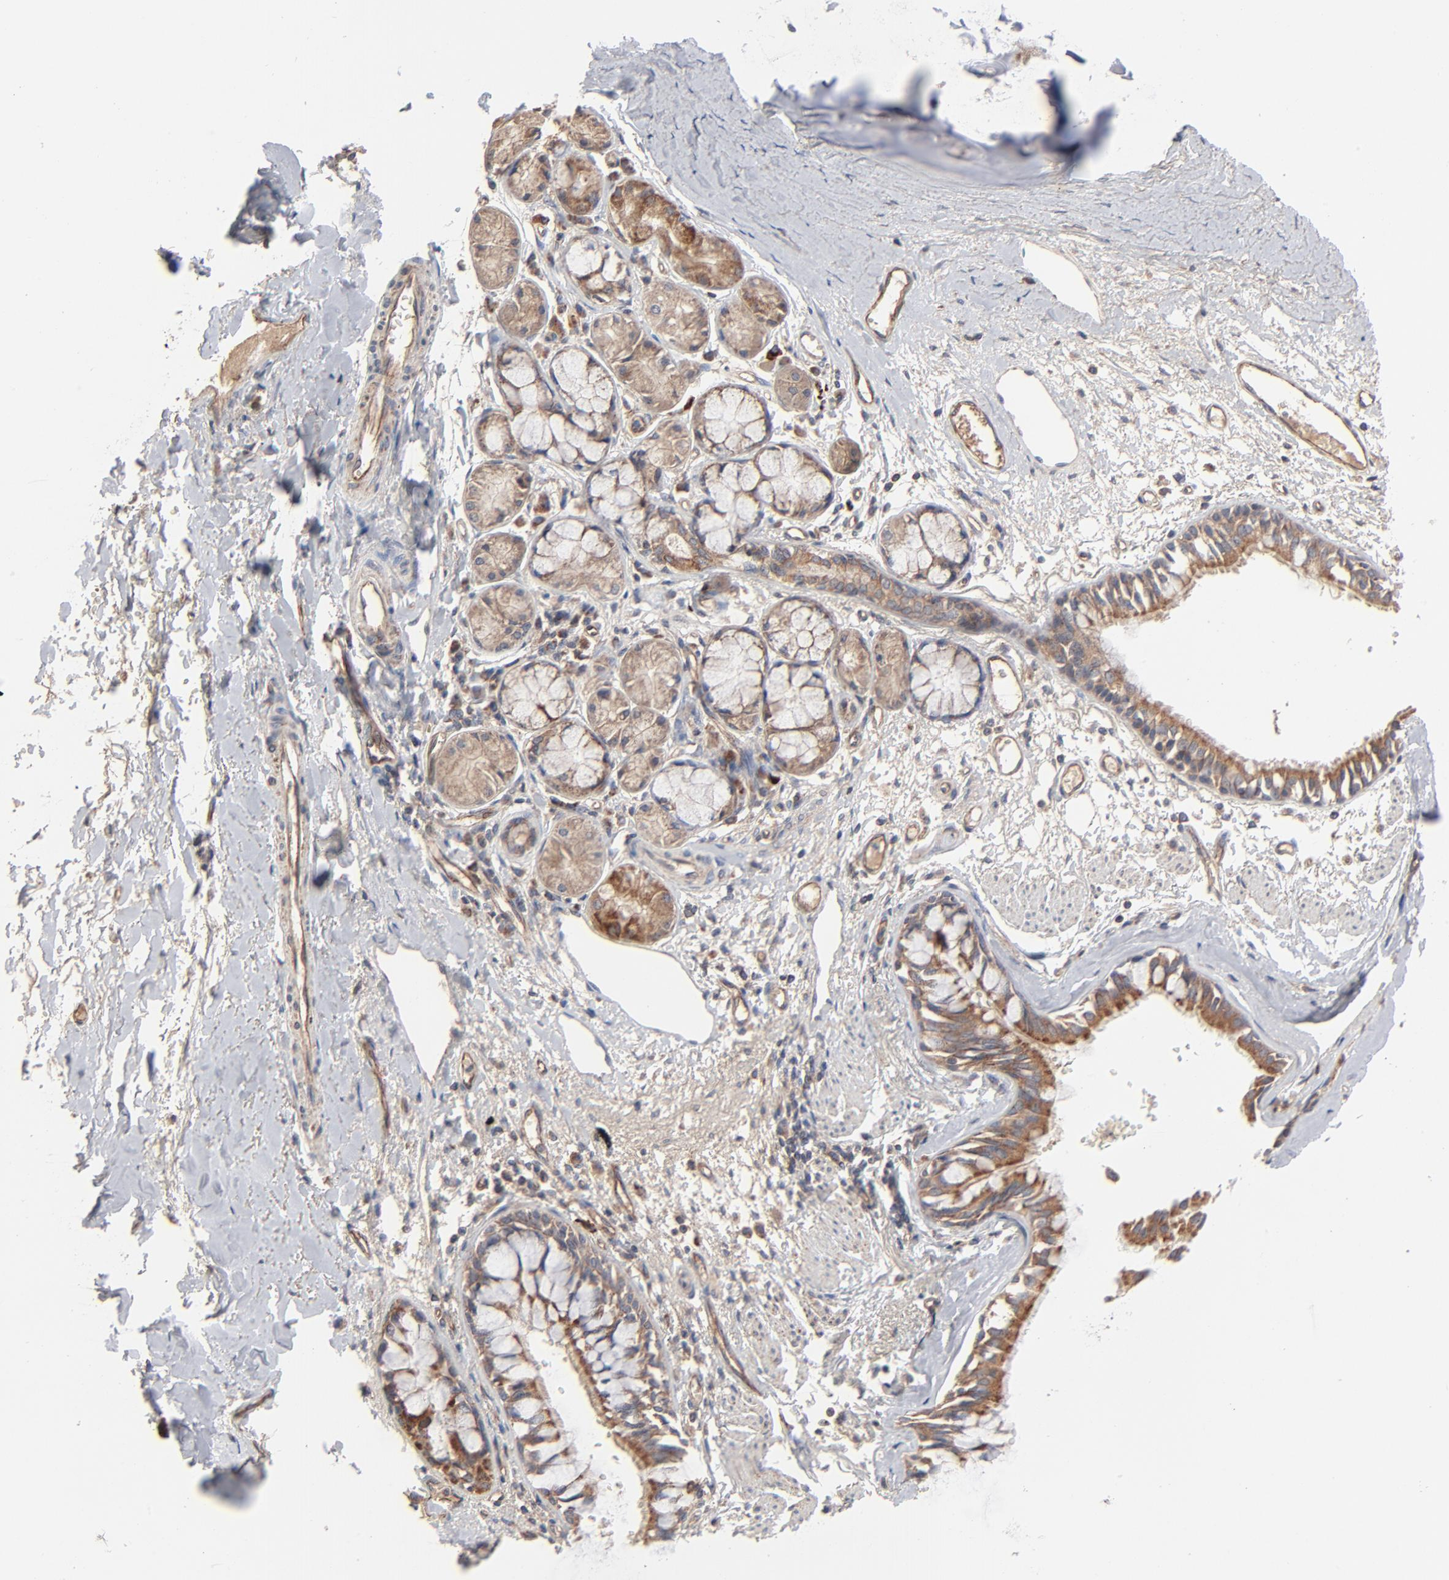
{"staining": {"intensity": "moderate", "quantity": ">75%", "location": "cytoplasmic/membranous"}, "tissue": "bronchus", "cell_type": "Respiratory epithelial cells", "image_type": "normal", "snomed": [{"axis": "morphology", "description": "Normal tissue, NOS"}, {"axis": "topography", "description": "Bronchus"}, {"axis": "topography", "description": "Lung"}], "caption": "Immunohistochemical staining of benign human bronchus demonstrates >75% levels of moderate cytoplasmic/membranous protein expression in approximately >75% of respiratory epithelial cells. The protein of interest is shown in brown color, while the nuclei are stained blue.", "gene": "ABLIM3", "patient": {"sex": "female", "age": 56}}